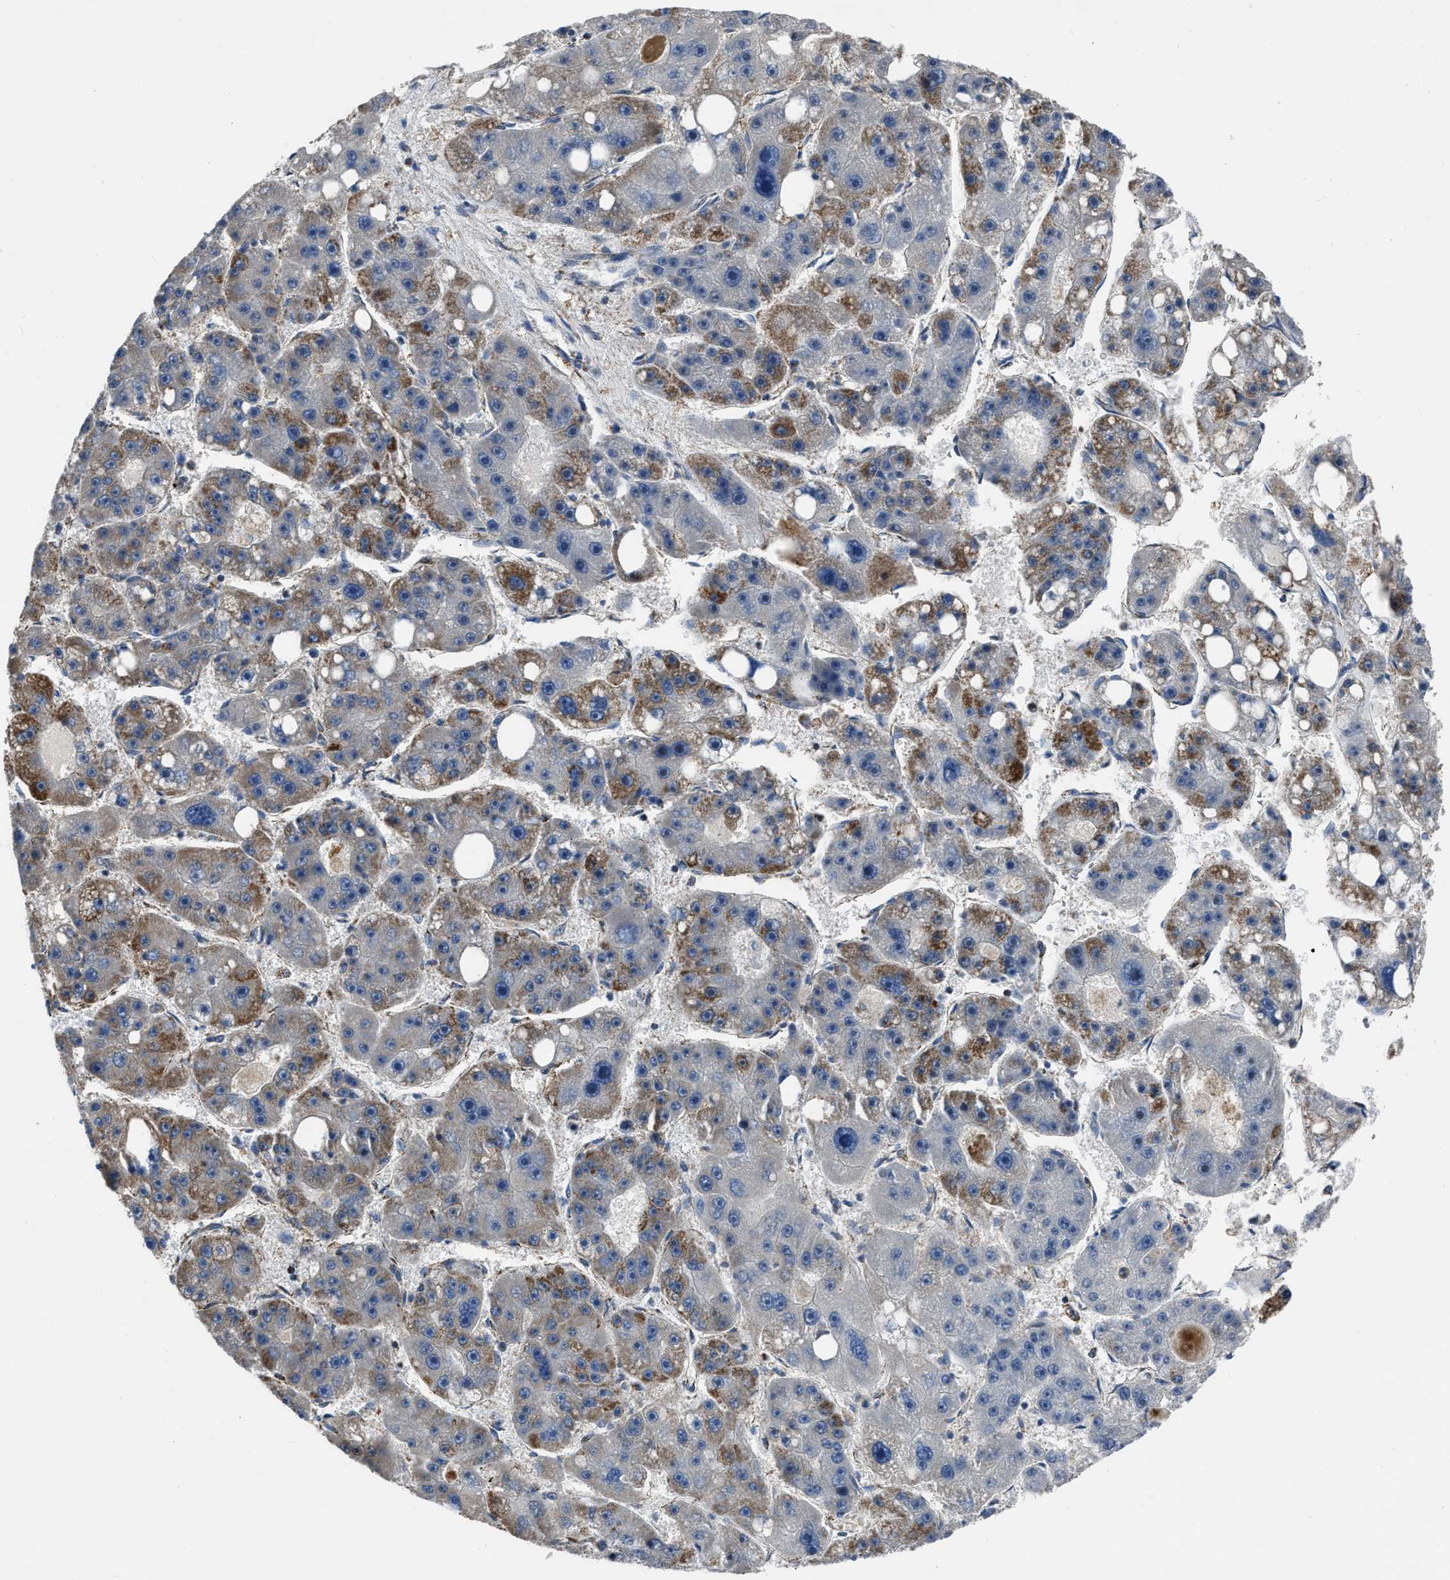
{"staining": {"intensity": "moderate", "quantity": "25%-75%", "location": "cytoplasmic/membranous"}, "tissue": "liver cancer", "cell_type": "Tumor cells", "image_type": "cancer", "snomed": [{"axis": "morphology", "description": "Carcinoma, Hepatocellular, NOS"}, {"axis": "topography", "description": "Liver"}], "caption": "This is a histology image of immunohistochemistry staining of liver hepatocellular carcinoma, which shows moderate staining in the cytoplasmic/membranous of tumor cells.", "gene": "NSD3", "patient": {"sex": "female", "age": 61}}